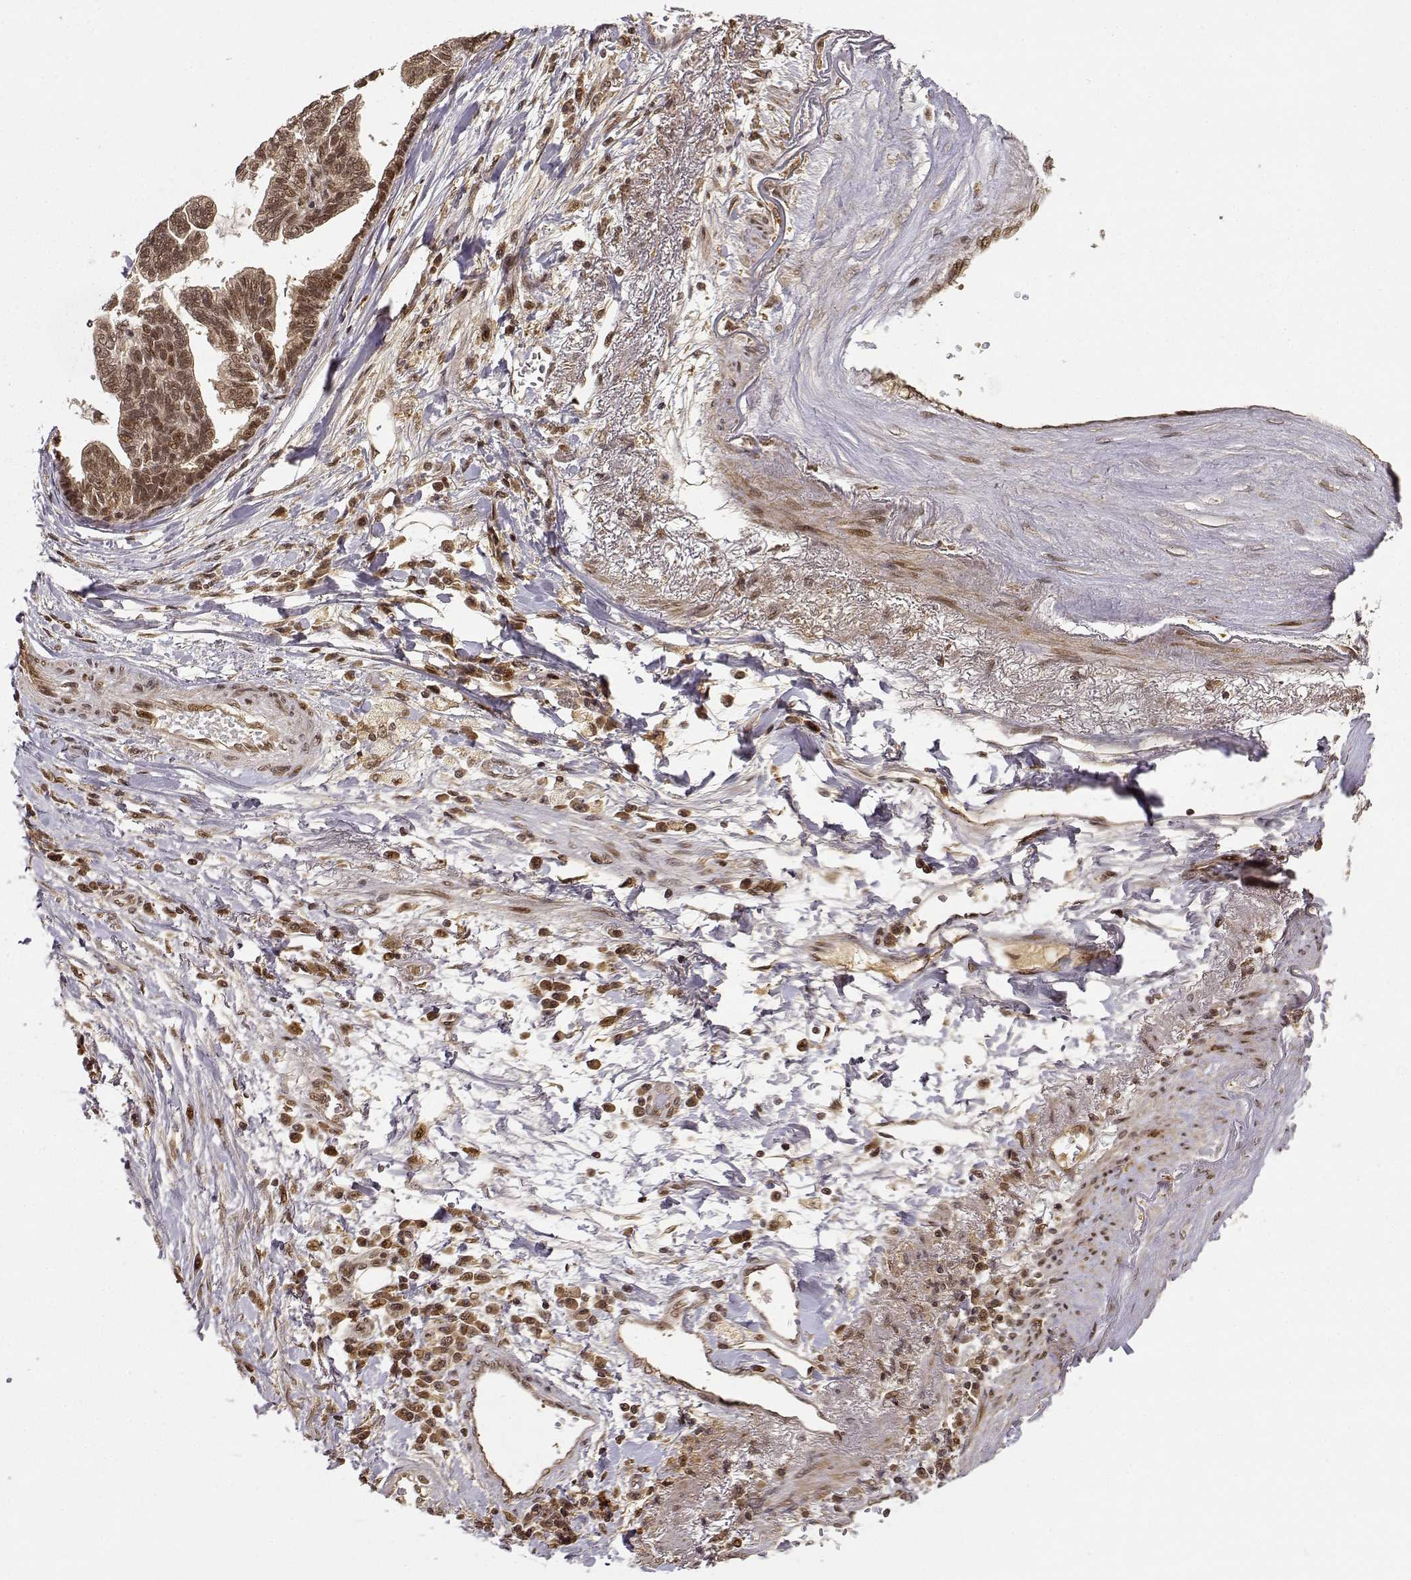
{"staining": {"intensity": "moderate", "quantity": ">75%", "location": "cytoplasmic/membranous,nuclear"}, "tissue": "stomach cancer", "cell_type": "Tumor cells", "image_type": "cancer", "snomed": [{"axis": "morphology", "description": "Adenocarcinoma, NOS"}, {"axis": "topography", "description": "Stomach"}], "caption": "Immunohistochemistry (IHC) histopathology image of human stomach cancer (adenocarcinoma) stained for a protein (brown), which shows medium levels of moderate cytoplasmic/membranous and nuclear positivity in about >75% of tumor cells.", "gene": "MAEA", "patient": {"sex": "male", "age": 83}}